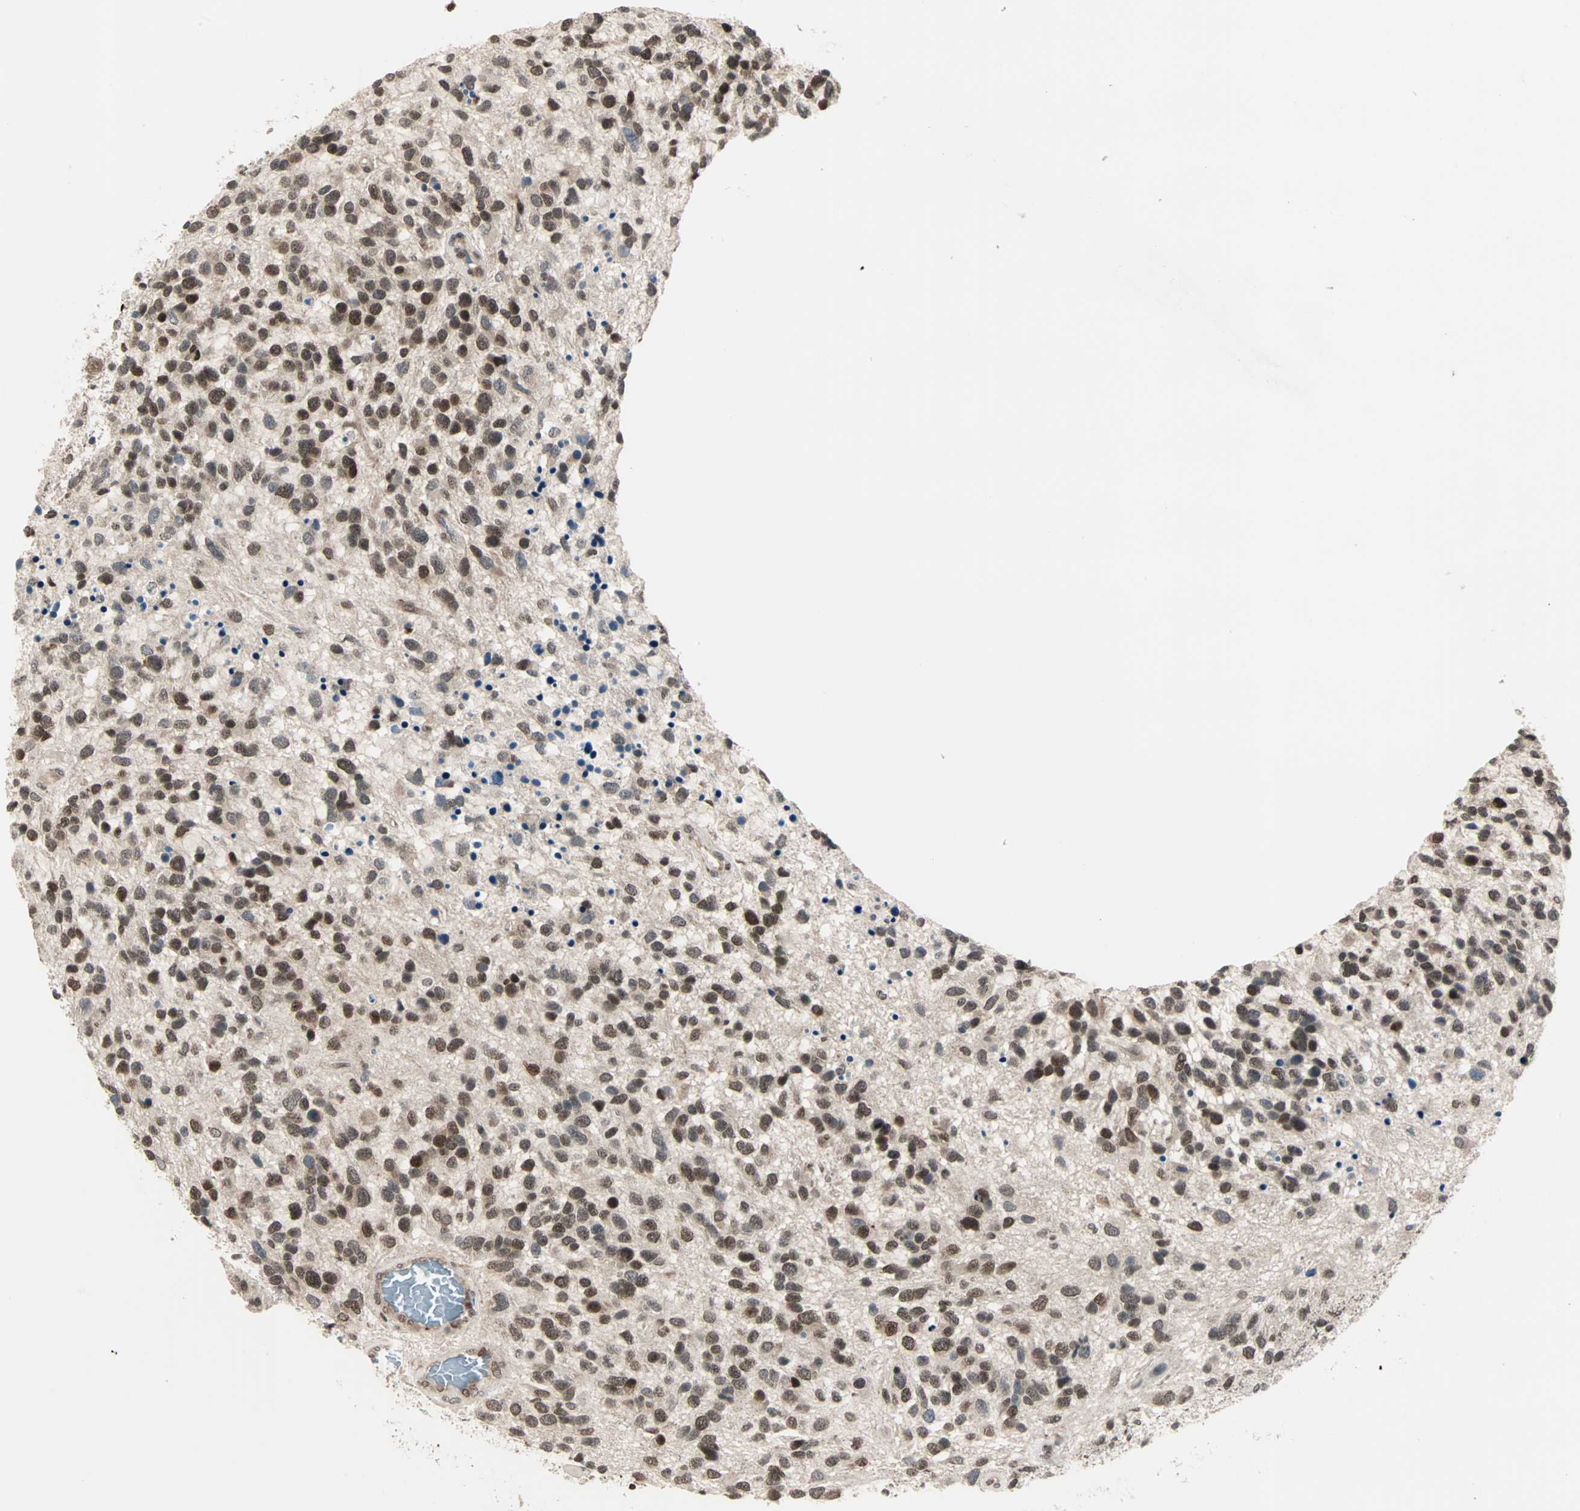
{"staining": {"intensity": "moderate", "quantity": ">75%", "location": "nuclear"}, "tissue": "glioma", "cell_type": "Tumor cells", "image_type": "cancer", "snomed": [{"axis": "morphology", "description": "Glioma, malignant, High grade"}, {"axis": "topography", "description": "Brain"}], "caption": "Immunohistochemical staining of human glioma demonstrates moderate nuclear protein positivity in about >75% of tumor cells.", "gene": "CBX4", "patient": {"sex": "female", "age": 58}}